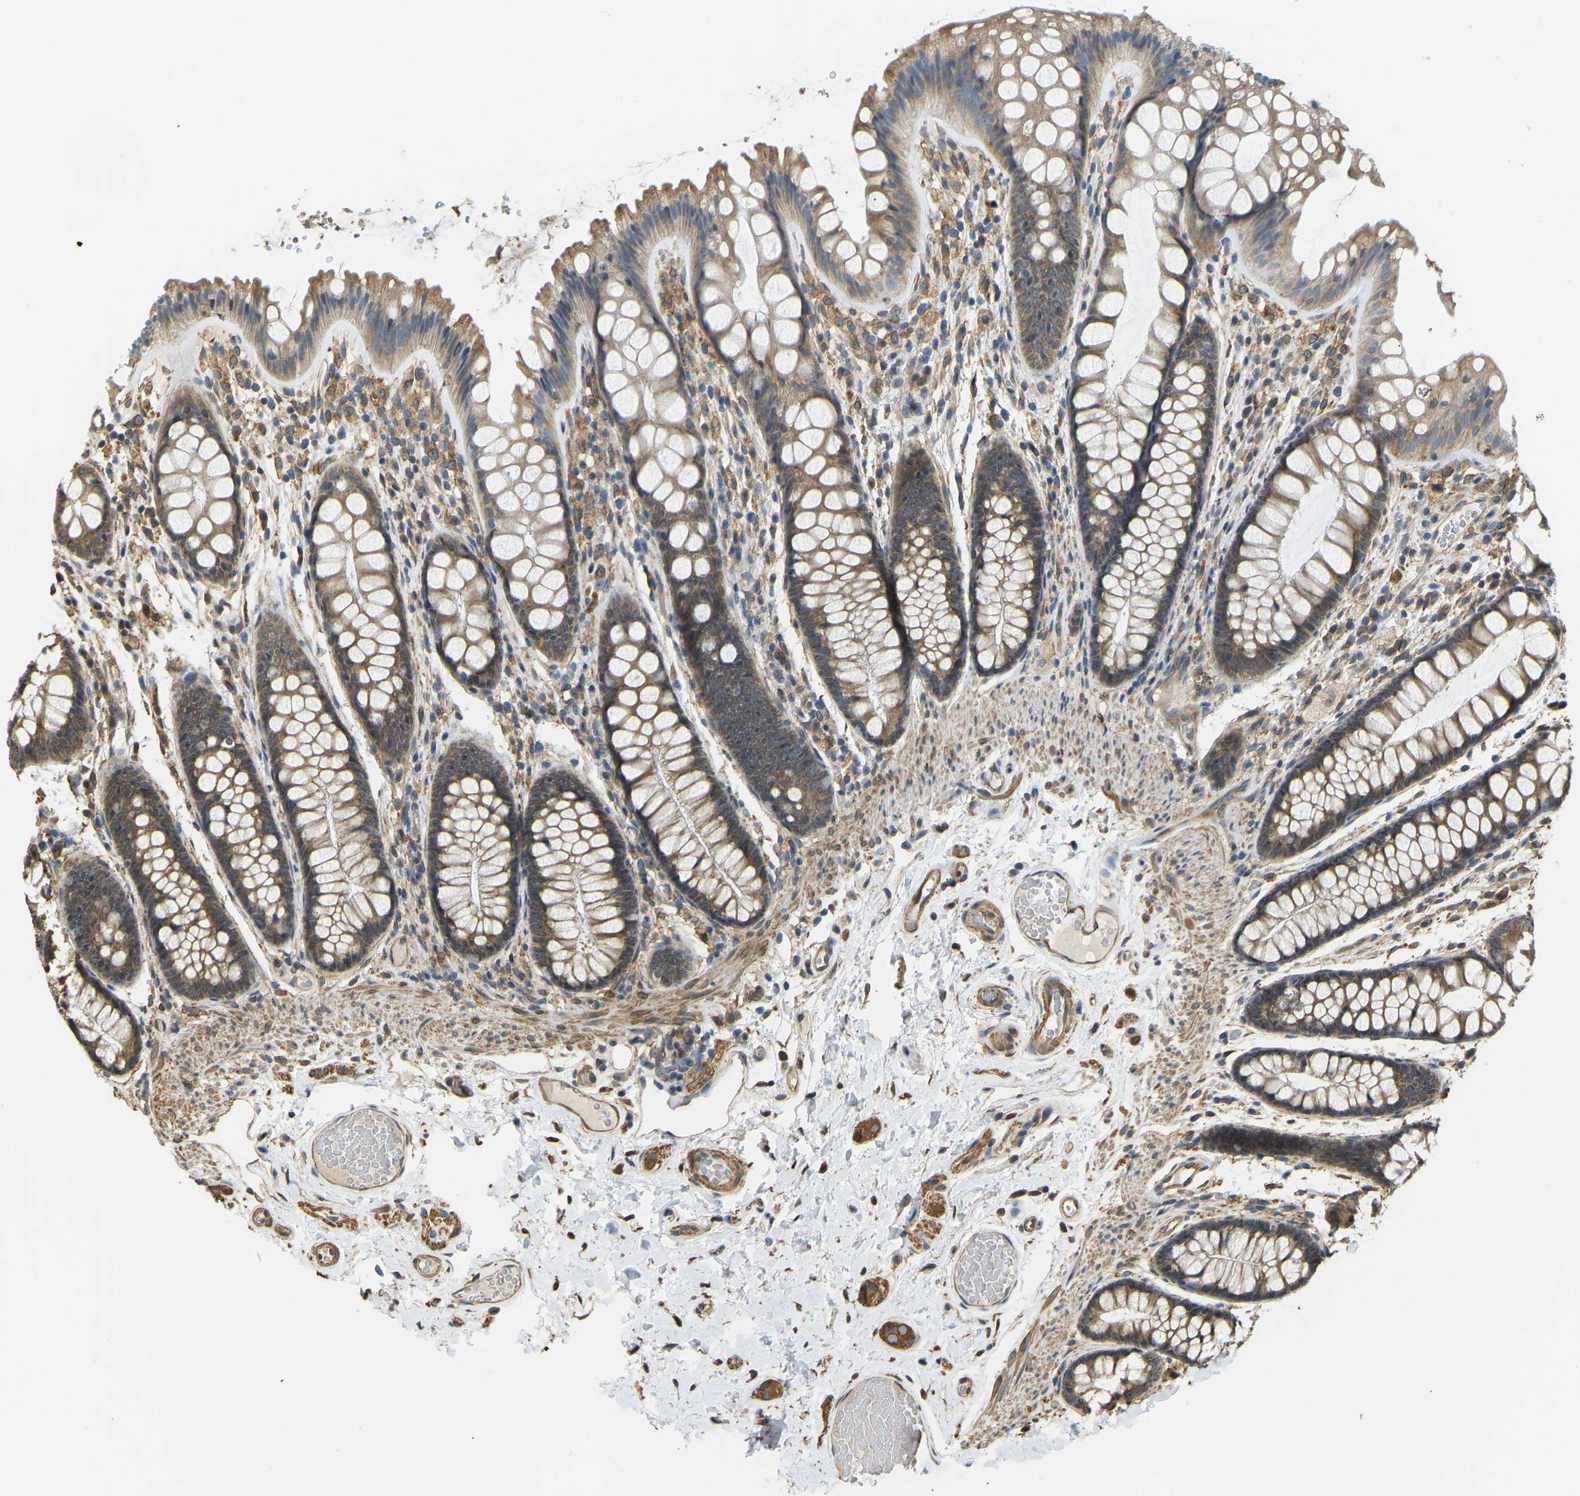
{"staining": {"intensity": "moderate", "quantity": ">75%", "location": "cytoplasmic/membranous"}, "tissue": "colon", "cell_type": "Endothelial cells", "image_type": "normal", "snomed": [{"axis": "morphology", "description": "Normal tissue, NOS"}, {"axis": "topography", "description": "Colon"}], "caption": "IHC micrograph of normal colon: human colon stained using immunohistochemistry (IHC) shows medium levels of moderate protein expression localized specifically in the cytoplasmic/membranous of endothelial cells, appearing as a cytoplasmic/membranous brown color.", "gene": "OS9", "patient": {"sex": "female", "age": 56}}